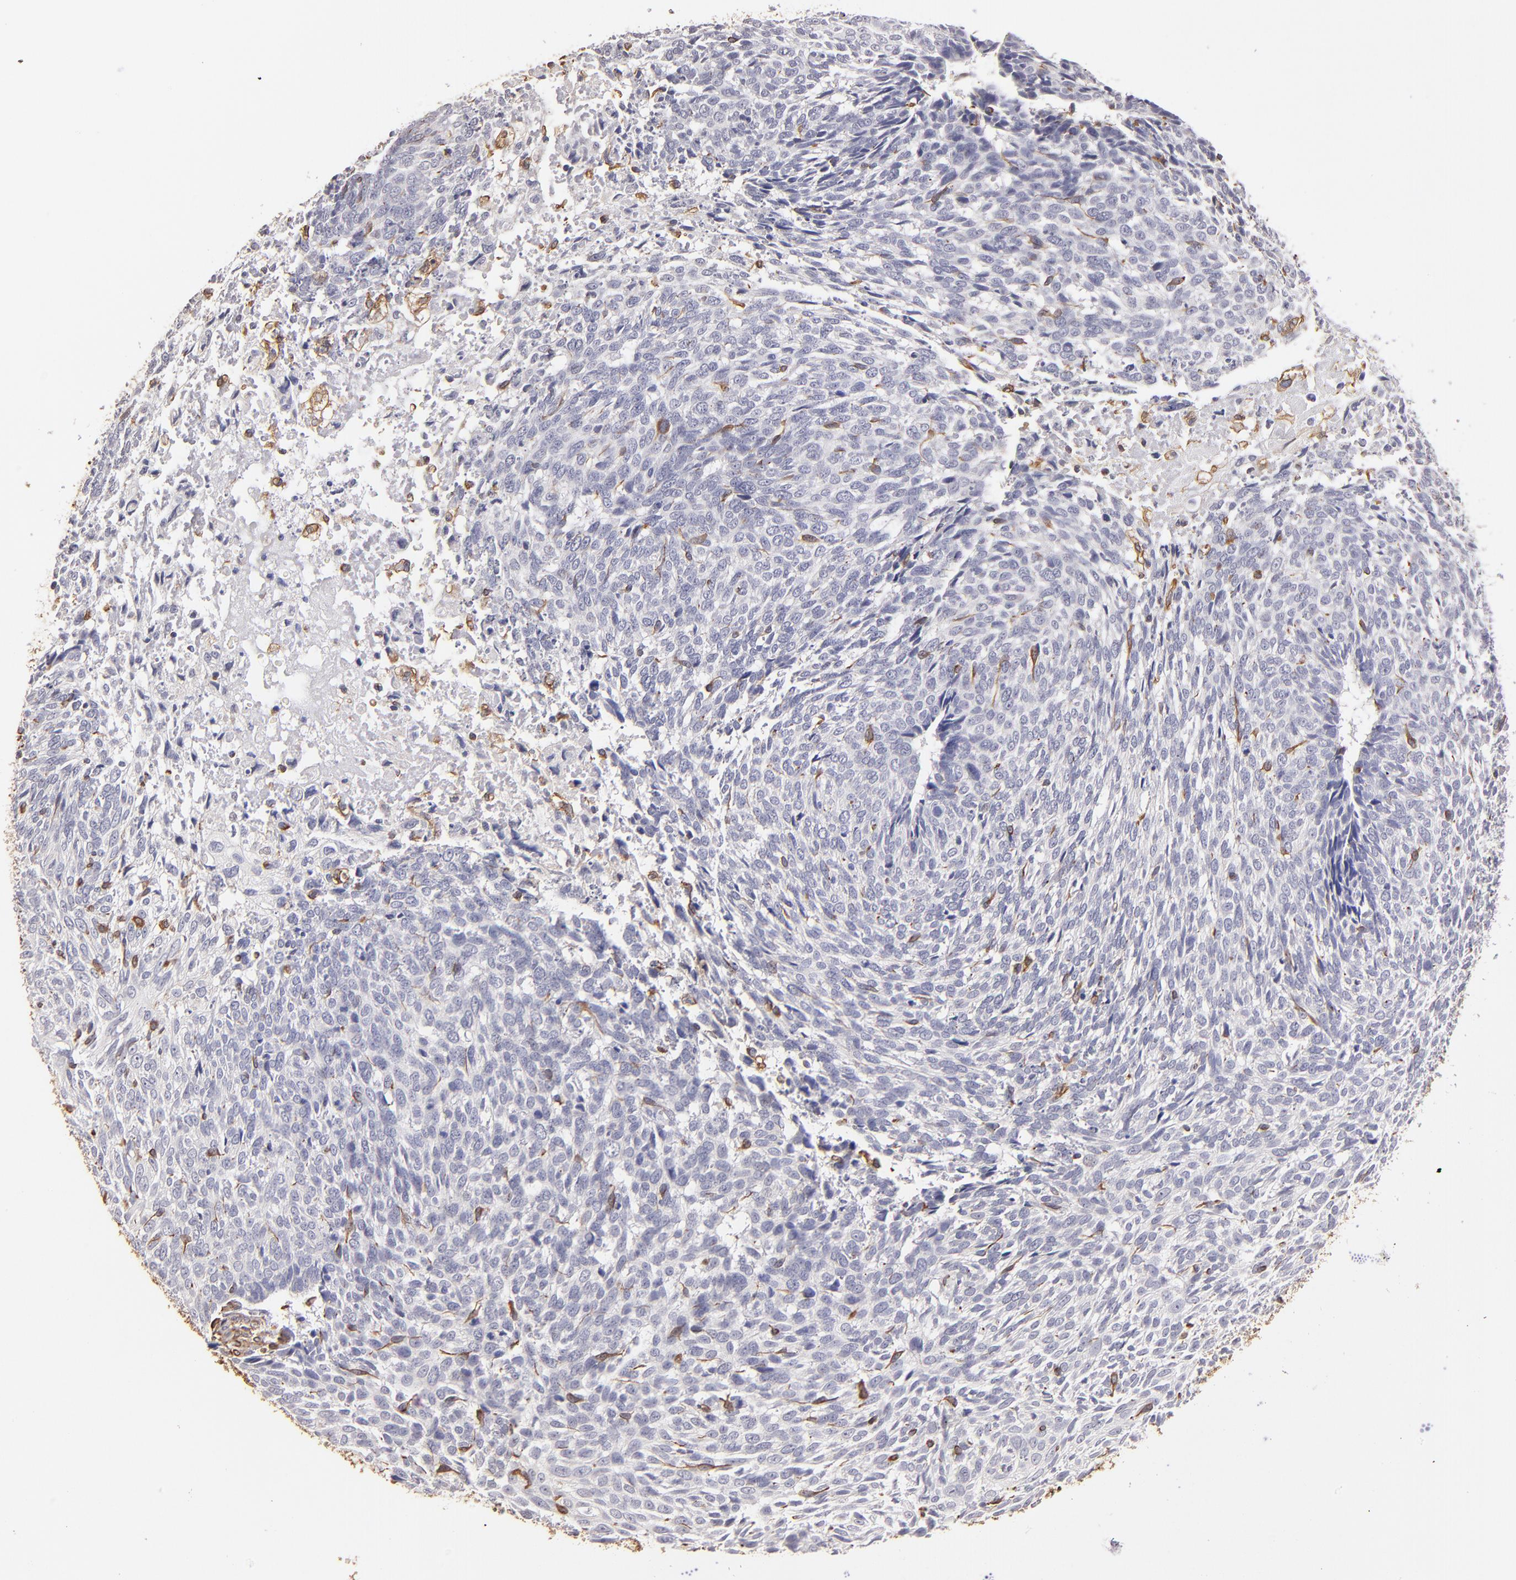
{"staining": {"intensity": "negative", "quantity": "none", "location": "none"}, "tissue": "skin cancer", "cell_type": "Tumor cells", "image_type": "cancer", "snomed": [{"axis": "morphology", "description": "Basal cell carcinoma"}, {"axis": "topography", "description": "Skin"}], "caption": "Photomicrograph shows no significant protein staining in tumor cells of skin cancer (basal cell carcinoma).", "gene": "ABCC1", "patient": {"sex": "male", "age": 72}}